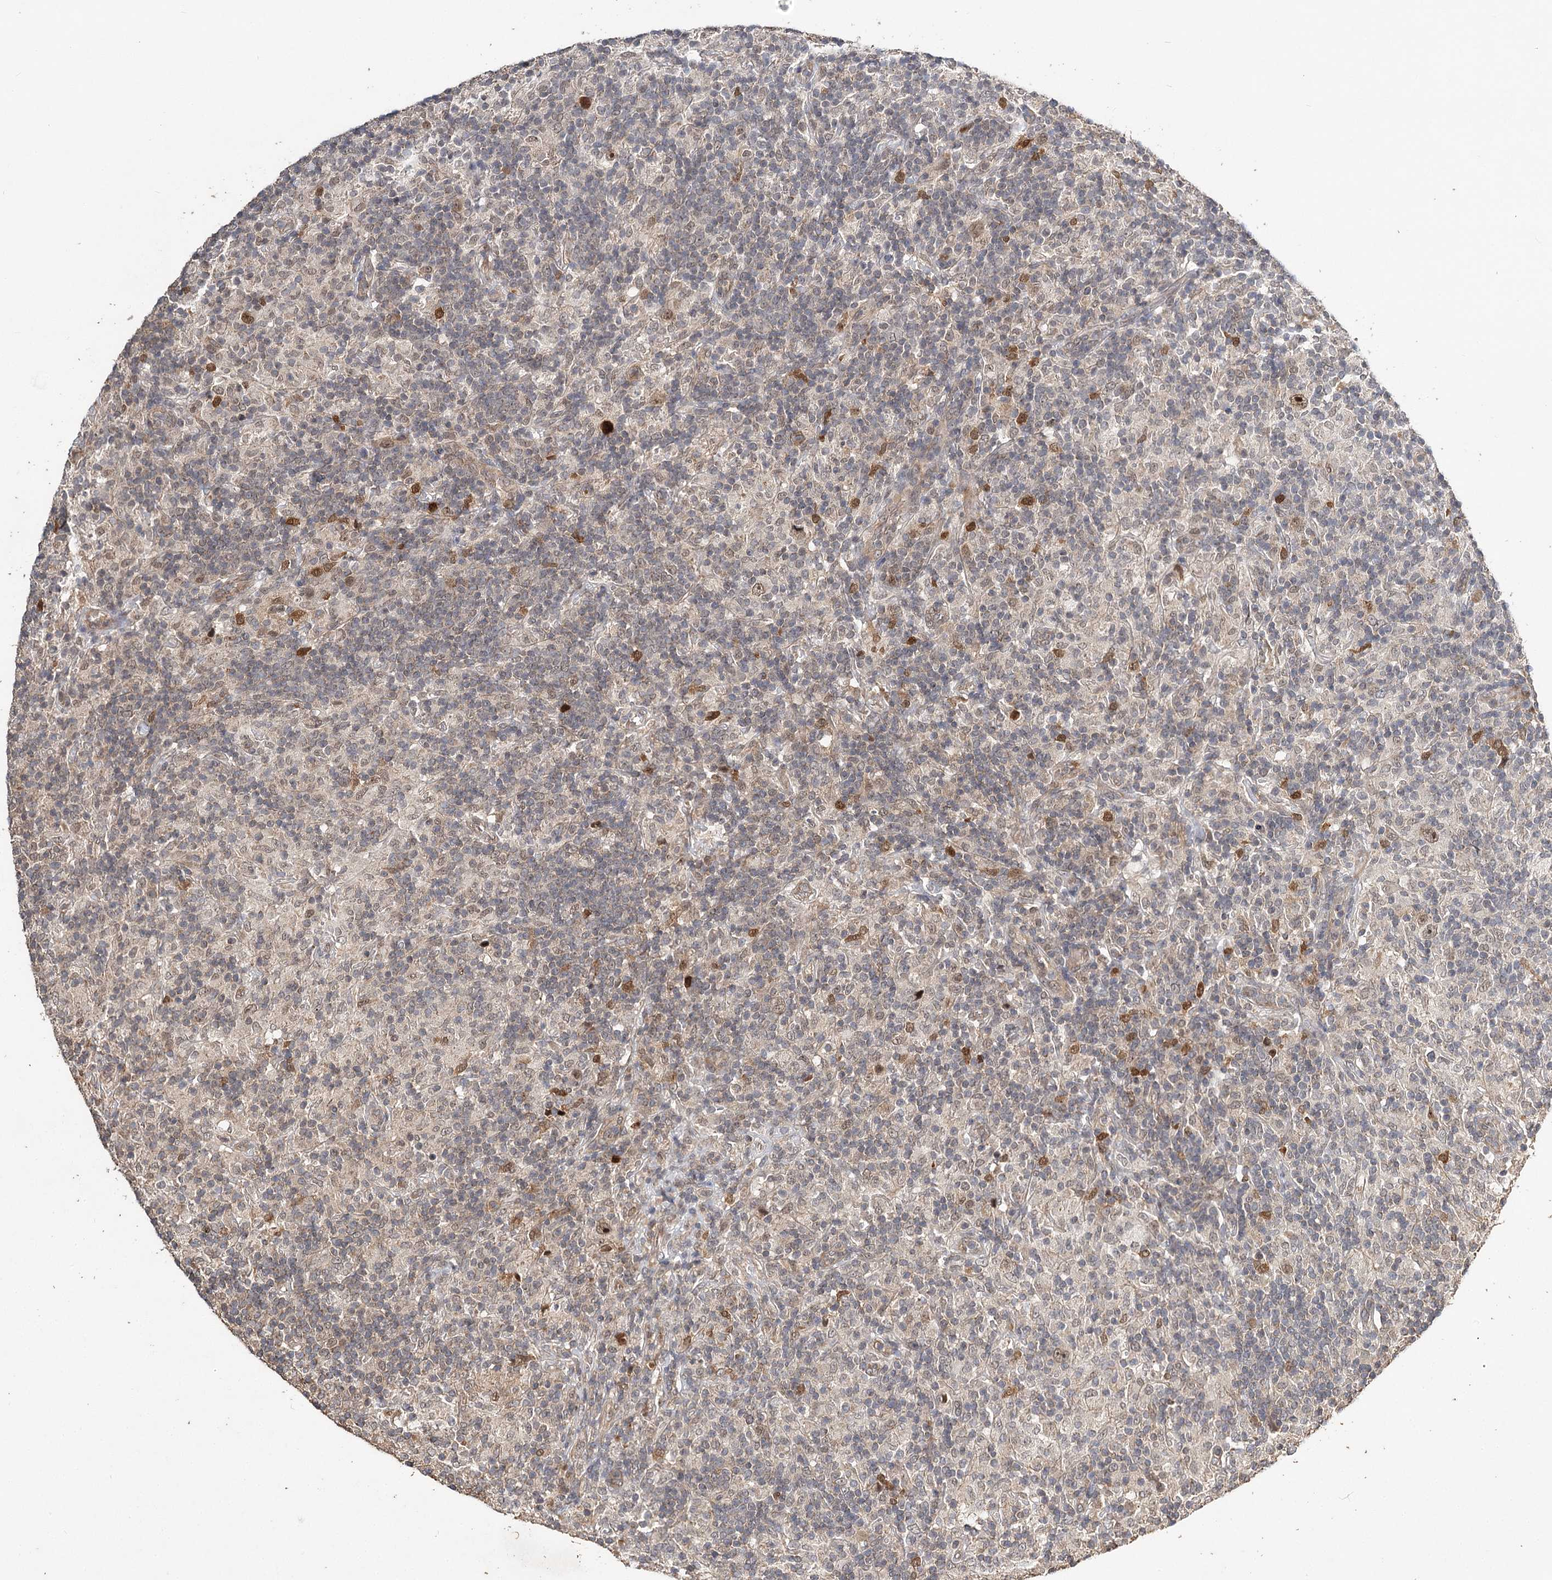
{"staining": {"intensity": "moderate", "quantity": ">75%", "location": "nuclear"}, "tissue": "lymphoma", "cell_type": "Tumor cells", "image_type": "cancer", "snomed": [{"axis": "morphology", "description": "Hodgkin's disease, NOS"}, {"axis": "topography", "description": "Lymph node"}], "caption": "Lymphoma was stained to show a protein in brown. There is medium levels of moderate nuclear positivity in approximately >75% of tumor cells. (Stains: DAB in brown, nuclei in blue, Microscopy: brightfield microscopy at high magnification).", "gene": "NOPCHAP1", "patient": {"sex": "male", "age": 70}}